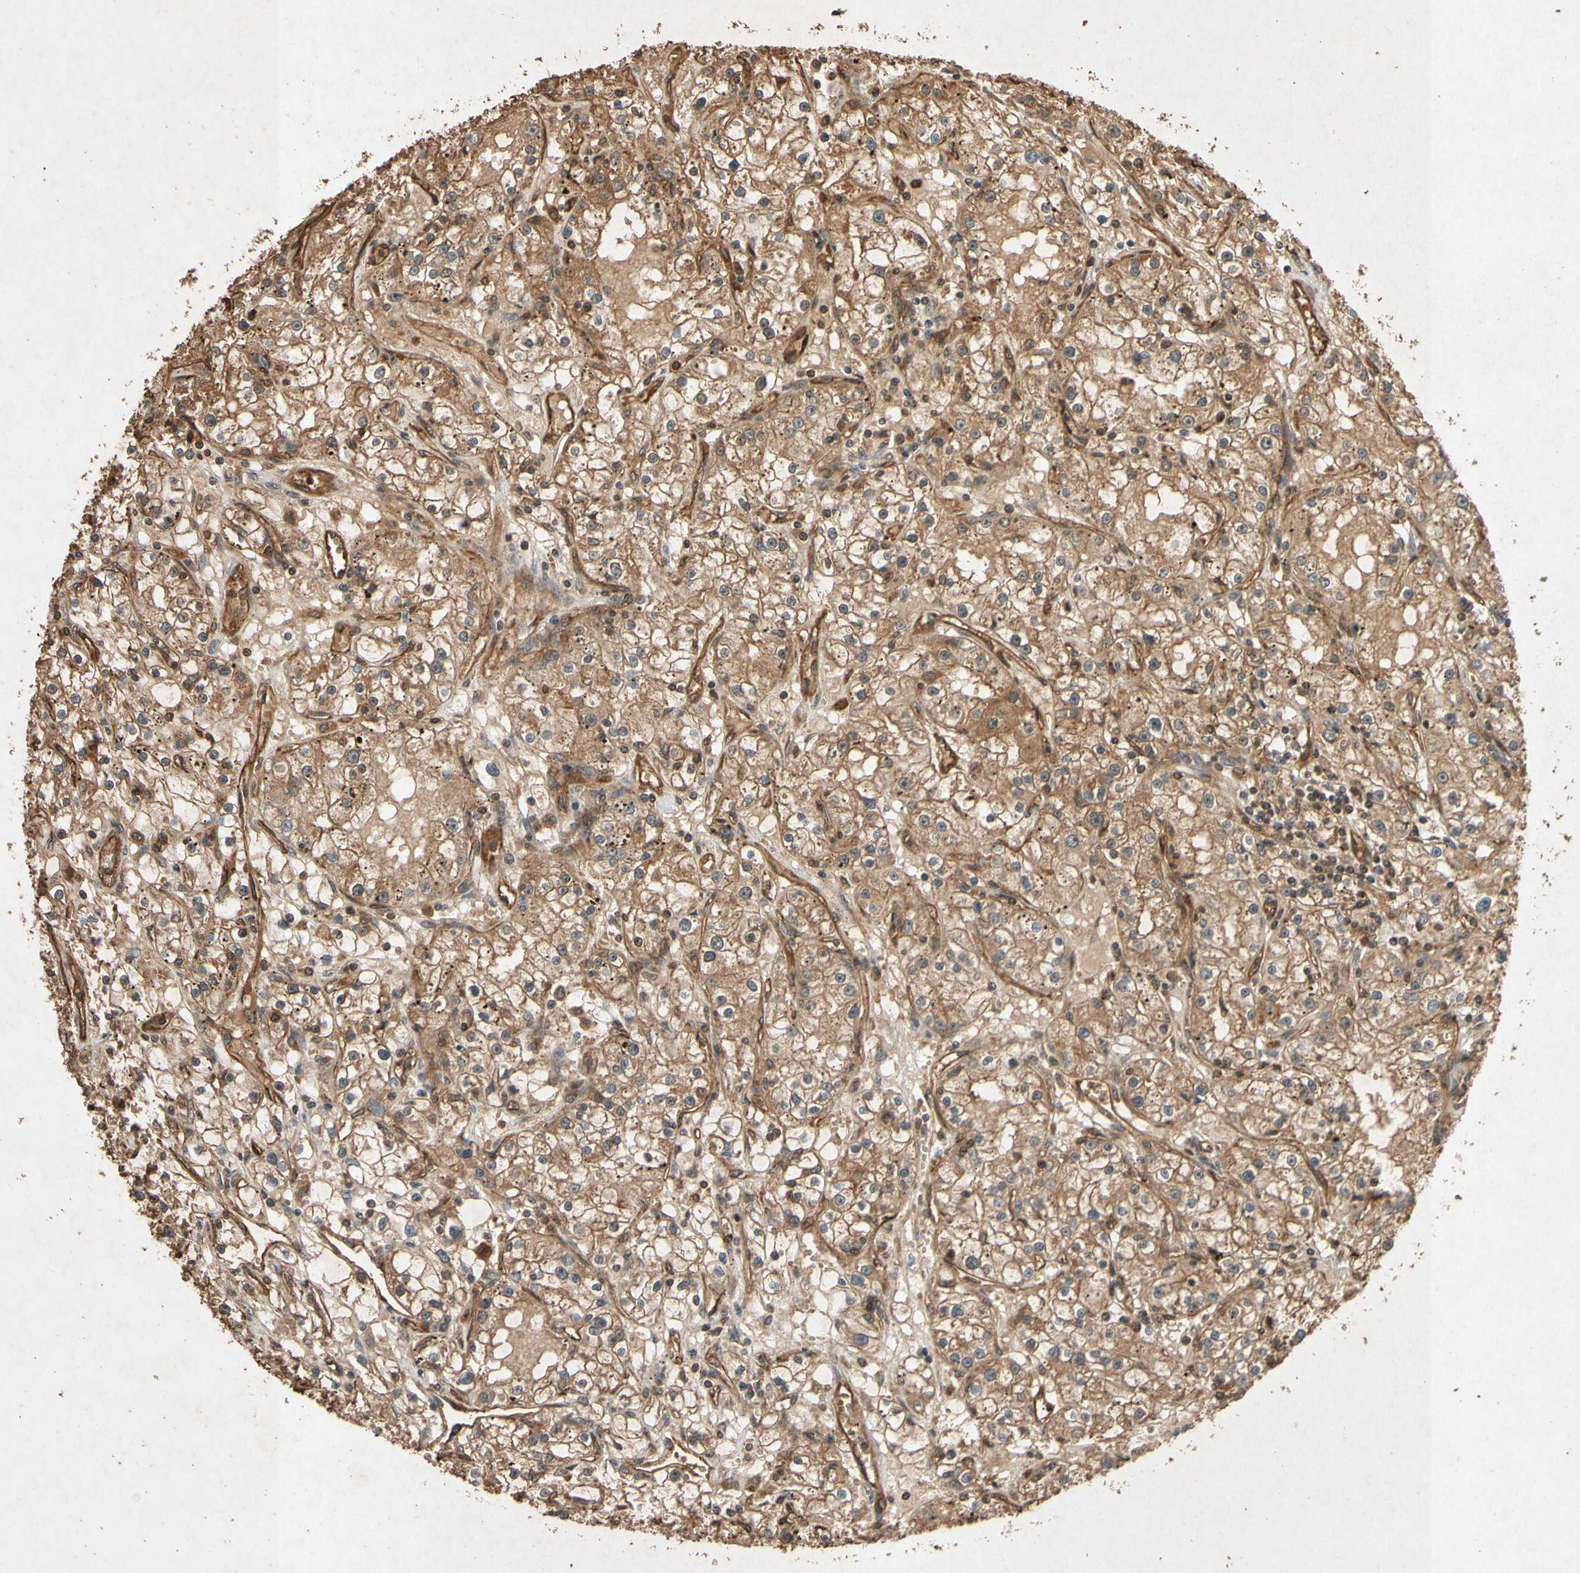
{"staining": {"intensity": "moderate", "quantity": ">75%", "location": "cytoplasmic/membranous"}, "tissue": "renal cancer", "cell_type": "Tumor cells", "image_type": "cancer", "snomed": [{"axis": "morphology", "description": "Adenocarcinoma, NOS"}, {"axis": "topography", "description": "Kidney"}], "caption": "The micrograph displays a brown stain indicating the presence of a protein in the cytoplasmic/membranous of tumor cells in renal cancer (adenocarcinoma). The staining was performed using DAB (3,3'-diaminobenzidine) to visualize the protein expression in brown, while the nuclei were stained in blue with hematoxylin (Magnification: 20x).", "gene": "TXN2", "patient": {"sex": "male", "age": 56}}